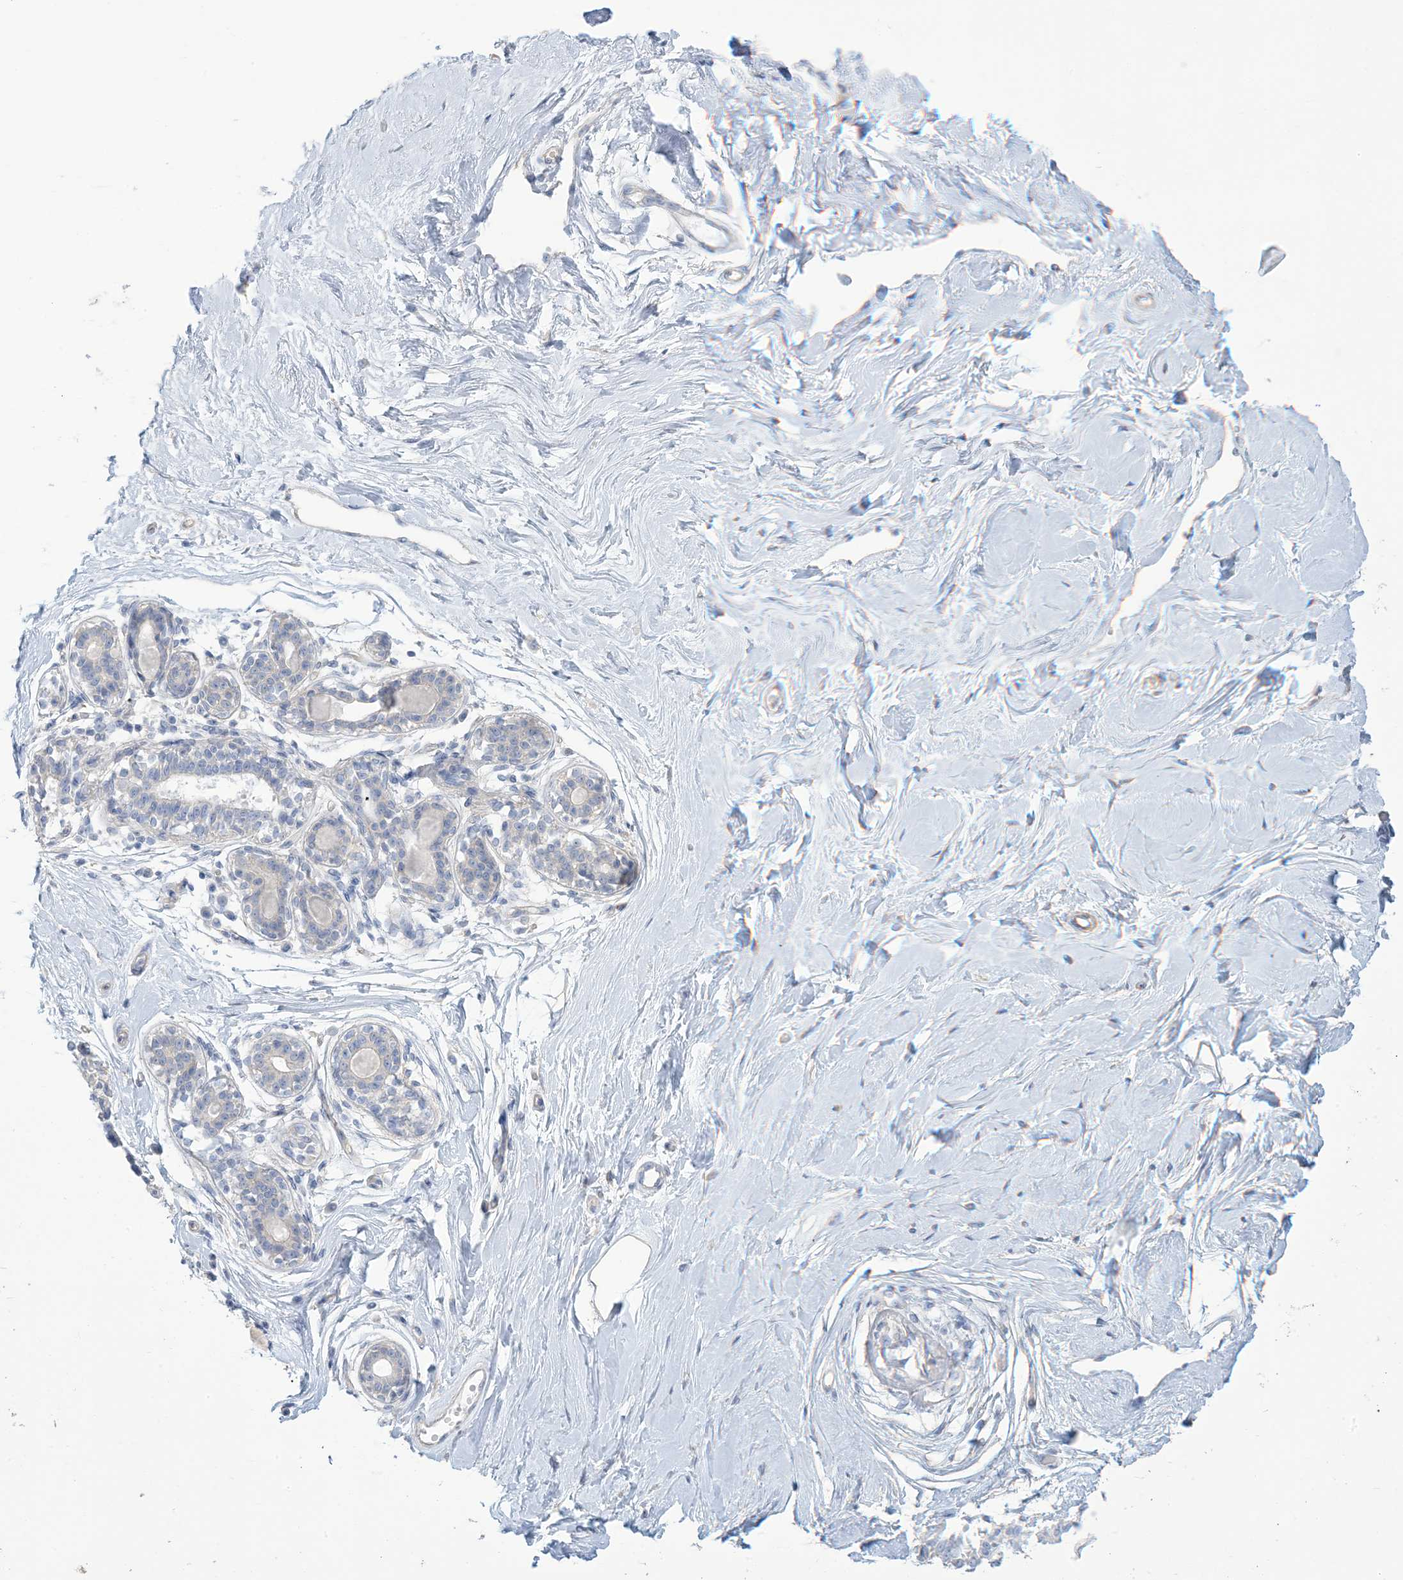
{"staining": {"intensity": "negative", "quantity": "none", "location": "none"}, "tissue": "breast", "cell_type": "Adipocytes", "image_type": "normal", "snomed": [{"axis": "morphology", "description": "Normal tissue, NOS"}, {"axis": "topography", "description": "Breast"}], "caption": "Immunohistochemistry (IHC) photomicrograph of benign breast: breast stained with DAB shows no significant protein expression in adipocytes.", "gene": "MTHFD2L", "patient": {"sex": "female", "age": 45}}